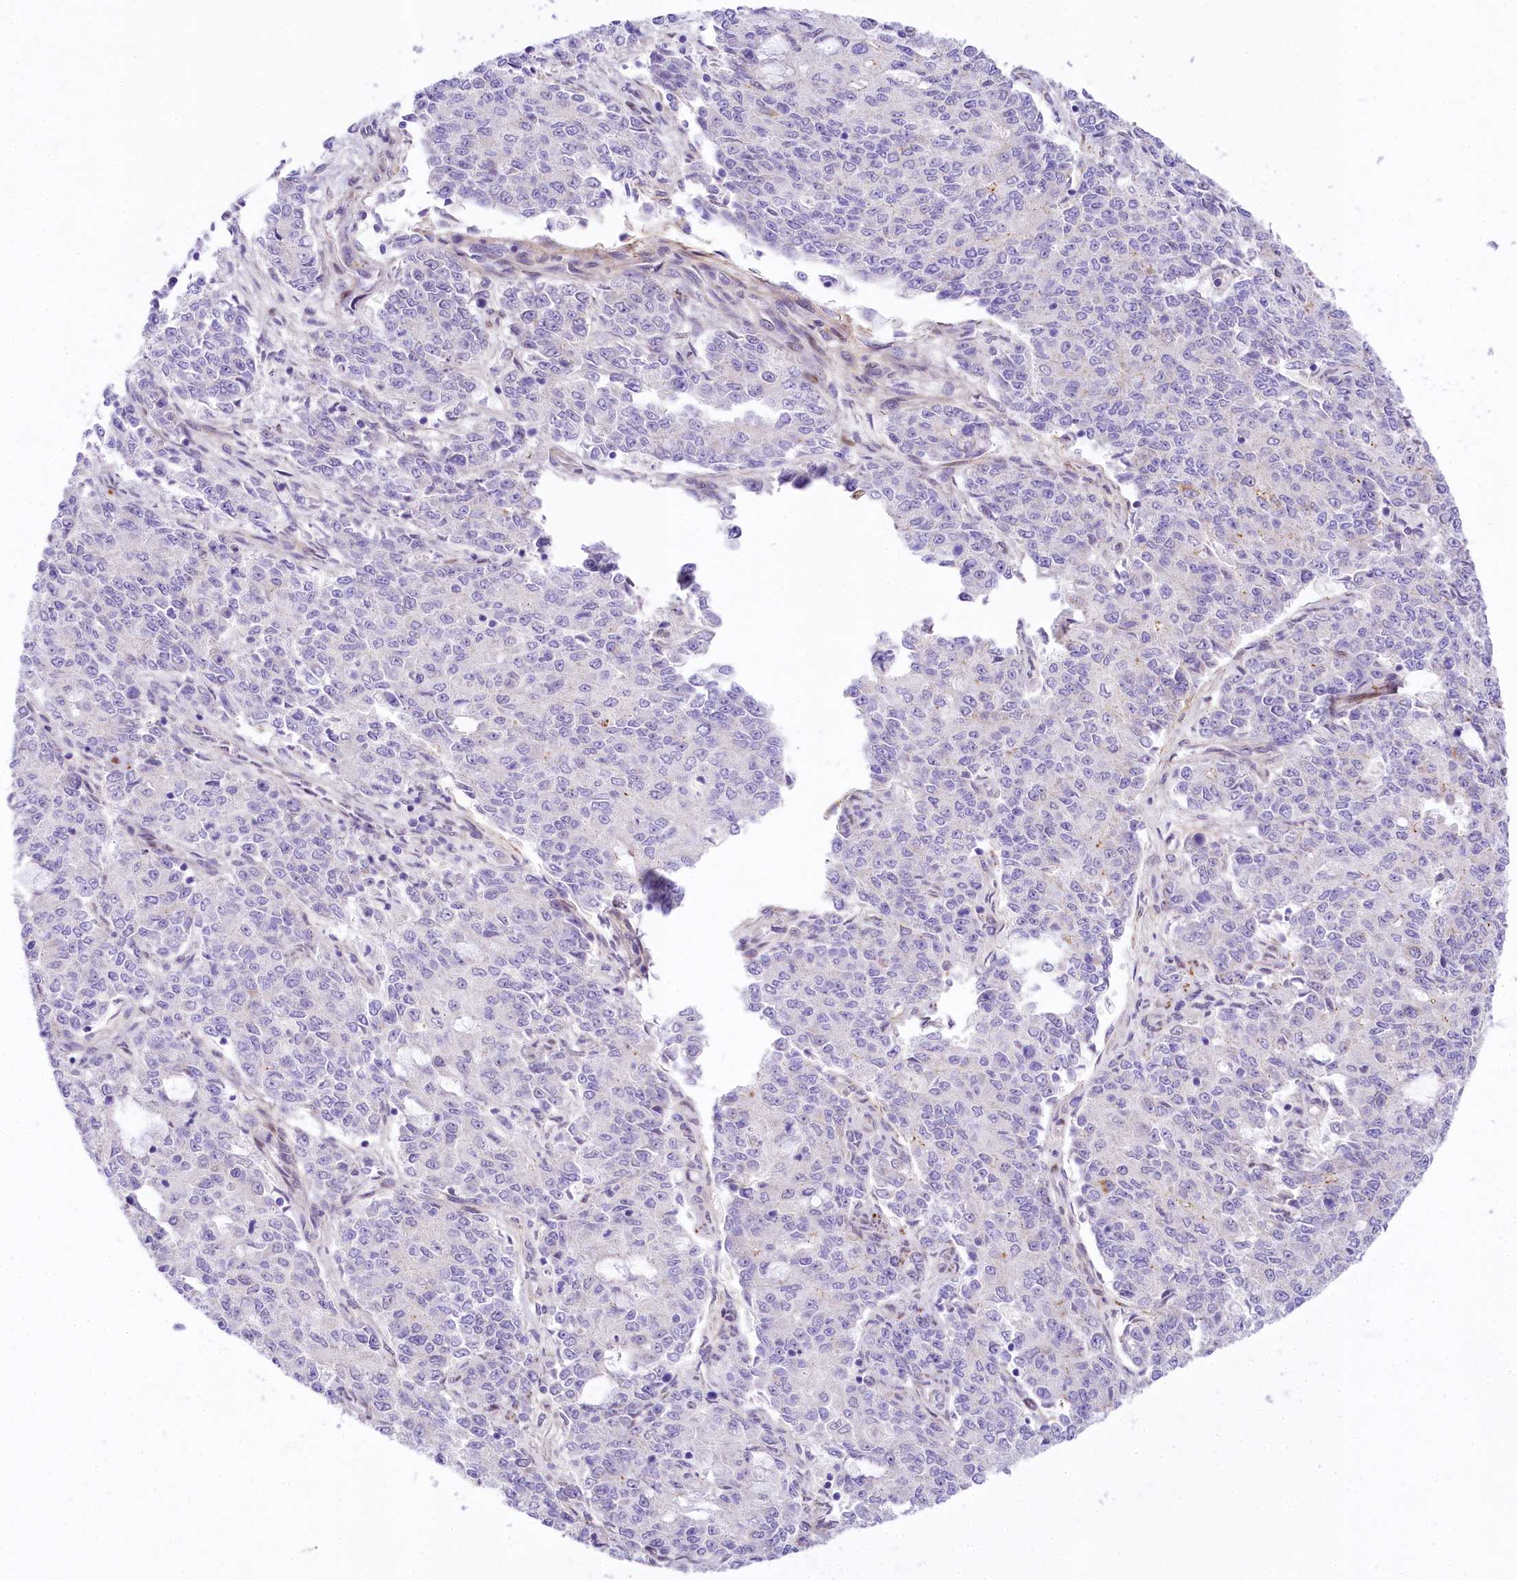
{"staining": {"intensity": "negative", "quantity": "none", "location": "none"}, "tissue": "endometrial cancer", "cell_type": "Tumor cells", "image_type": "cancer", "snomed": [{"axis": "morphology", "description": "Adenocarcinoma, NOS"}, {"axis": "topography", "description": "Endometrium"}], "caption": "Immunohistochemistry (IHC) image of endometrial cancer stained for a protein (brown), which displays no positivity in tumor cells. (Brightfield microscopy of DAB immunohistochemistry (IHC) at high magnification).", "gene": "PPIP5K2", "patient": {"sex": "female", "age": 50}}